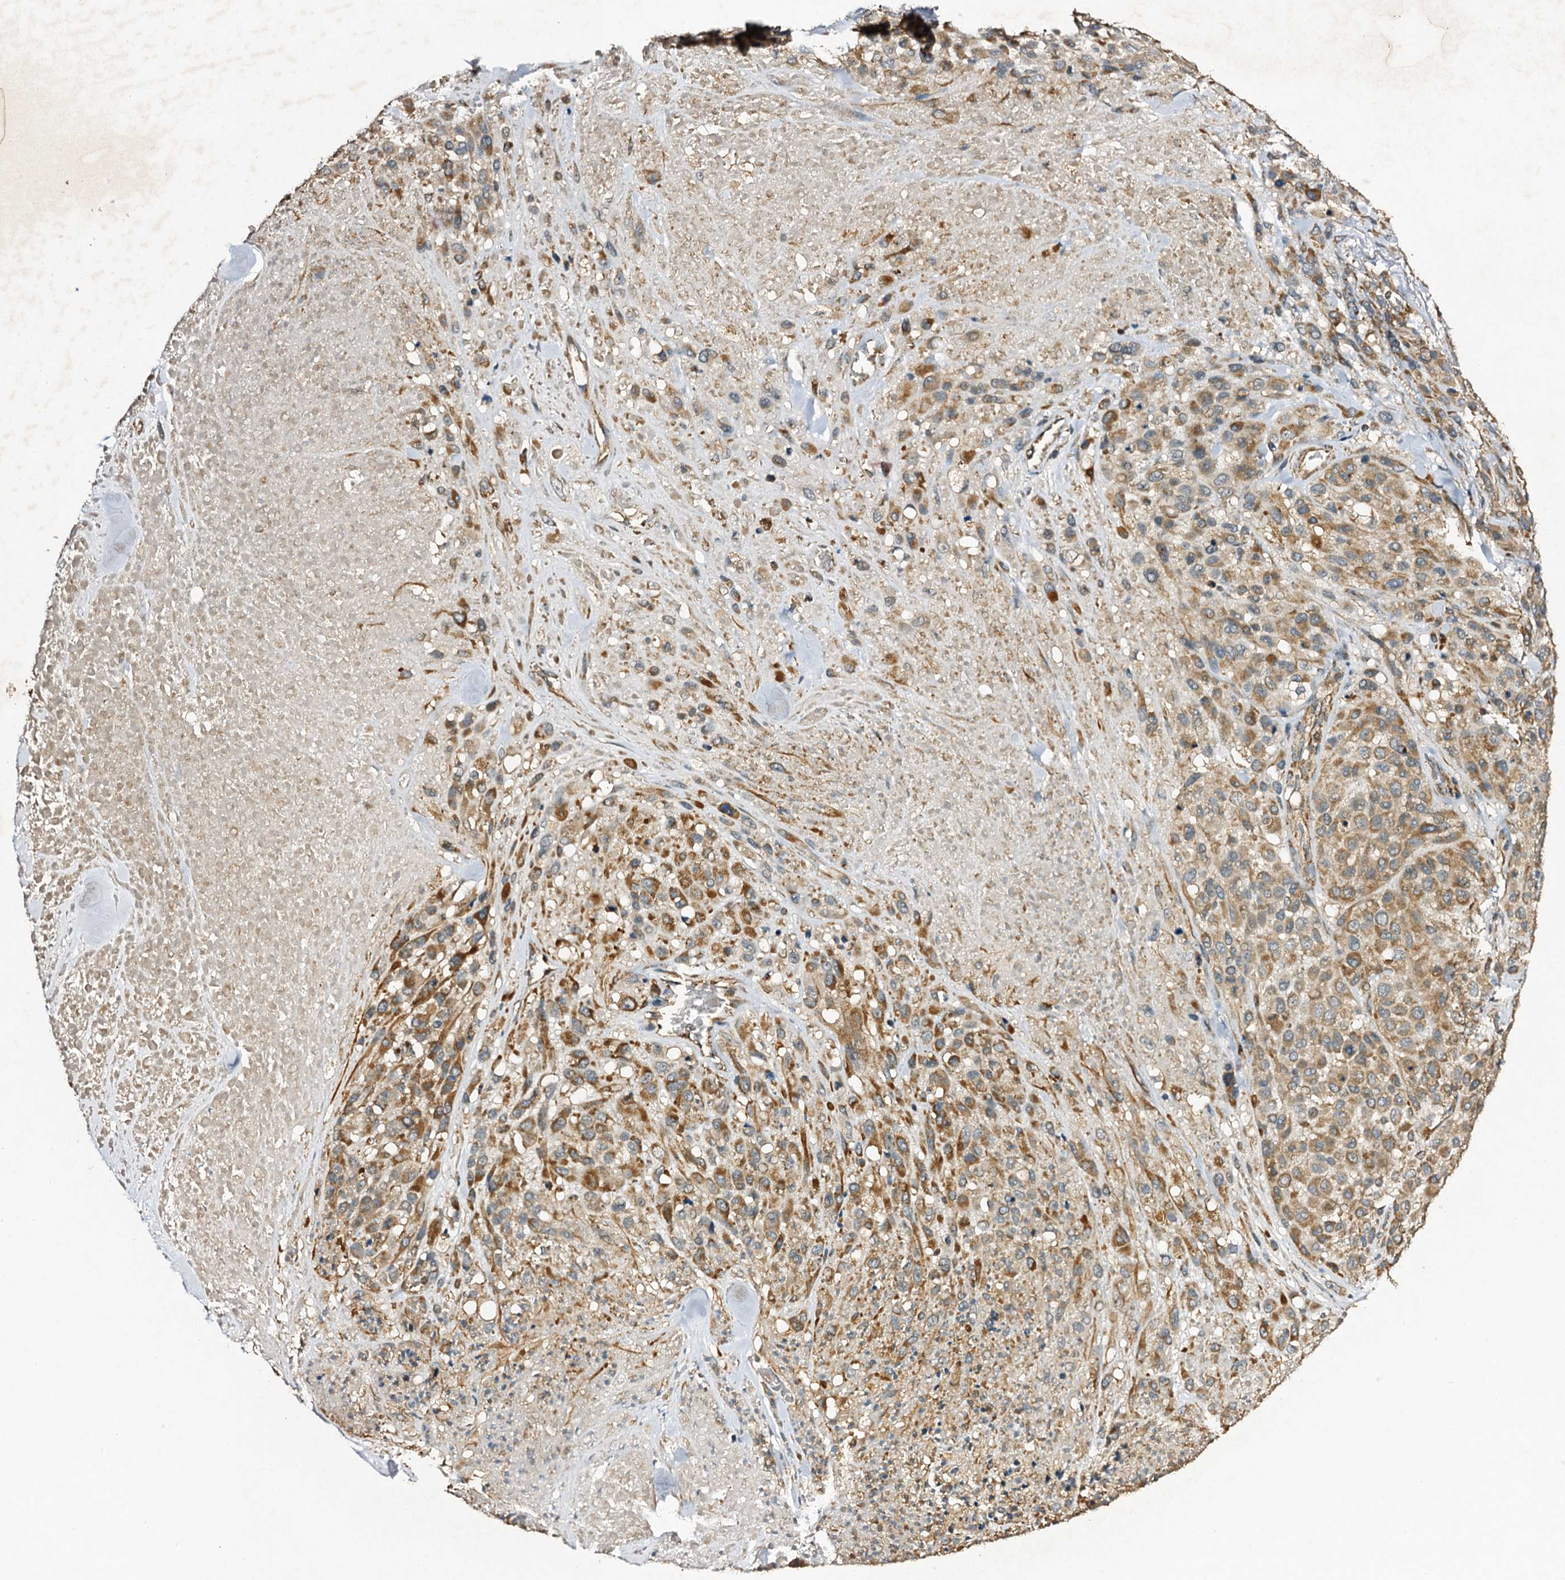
{"staining": {"intensity": "moderate", "quantity": ">75%", "location": "cytoplasmic/membranous"}, "tissue": "melanoma", "cell_type": "Tumor cells", "image_type": "cancer", "snomed": [{"axis": "morphology", "description": "Malignant melanoma, Metastatic site"}, {"axis": "topography", "description": "Skin"}], "caption": "IHC of malignant melanoma (metastatic site) exhibits medium levels of moderate cytoplasmic/membranous expression in approximately >75% of tumor cells.", "gene": "NDUFA13", "patient": {"sex": "female", "age": 81}}